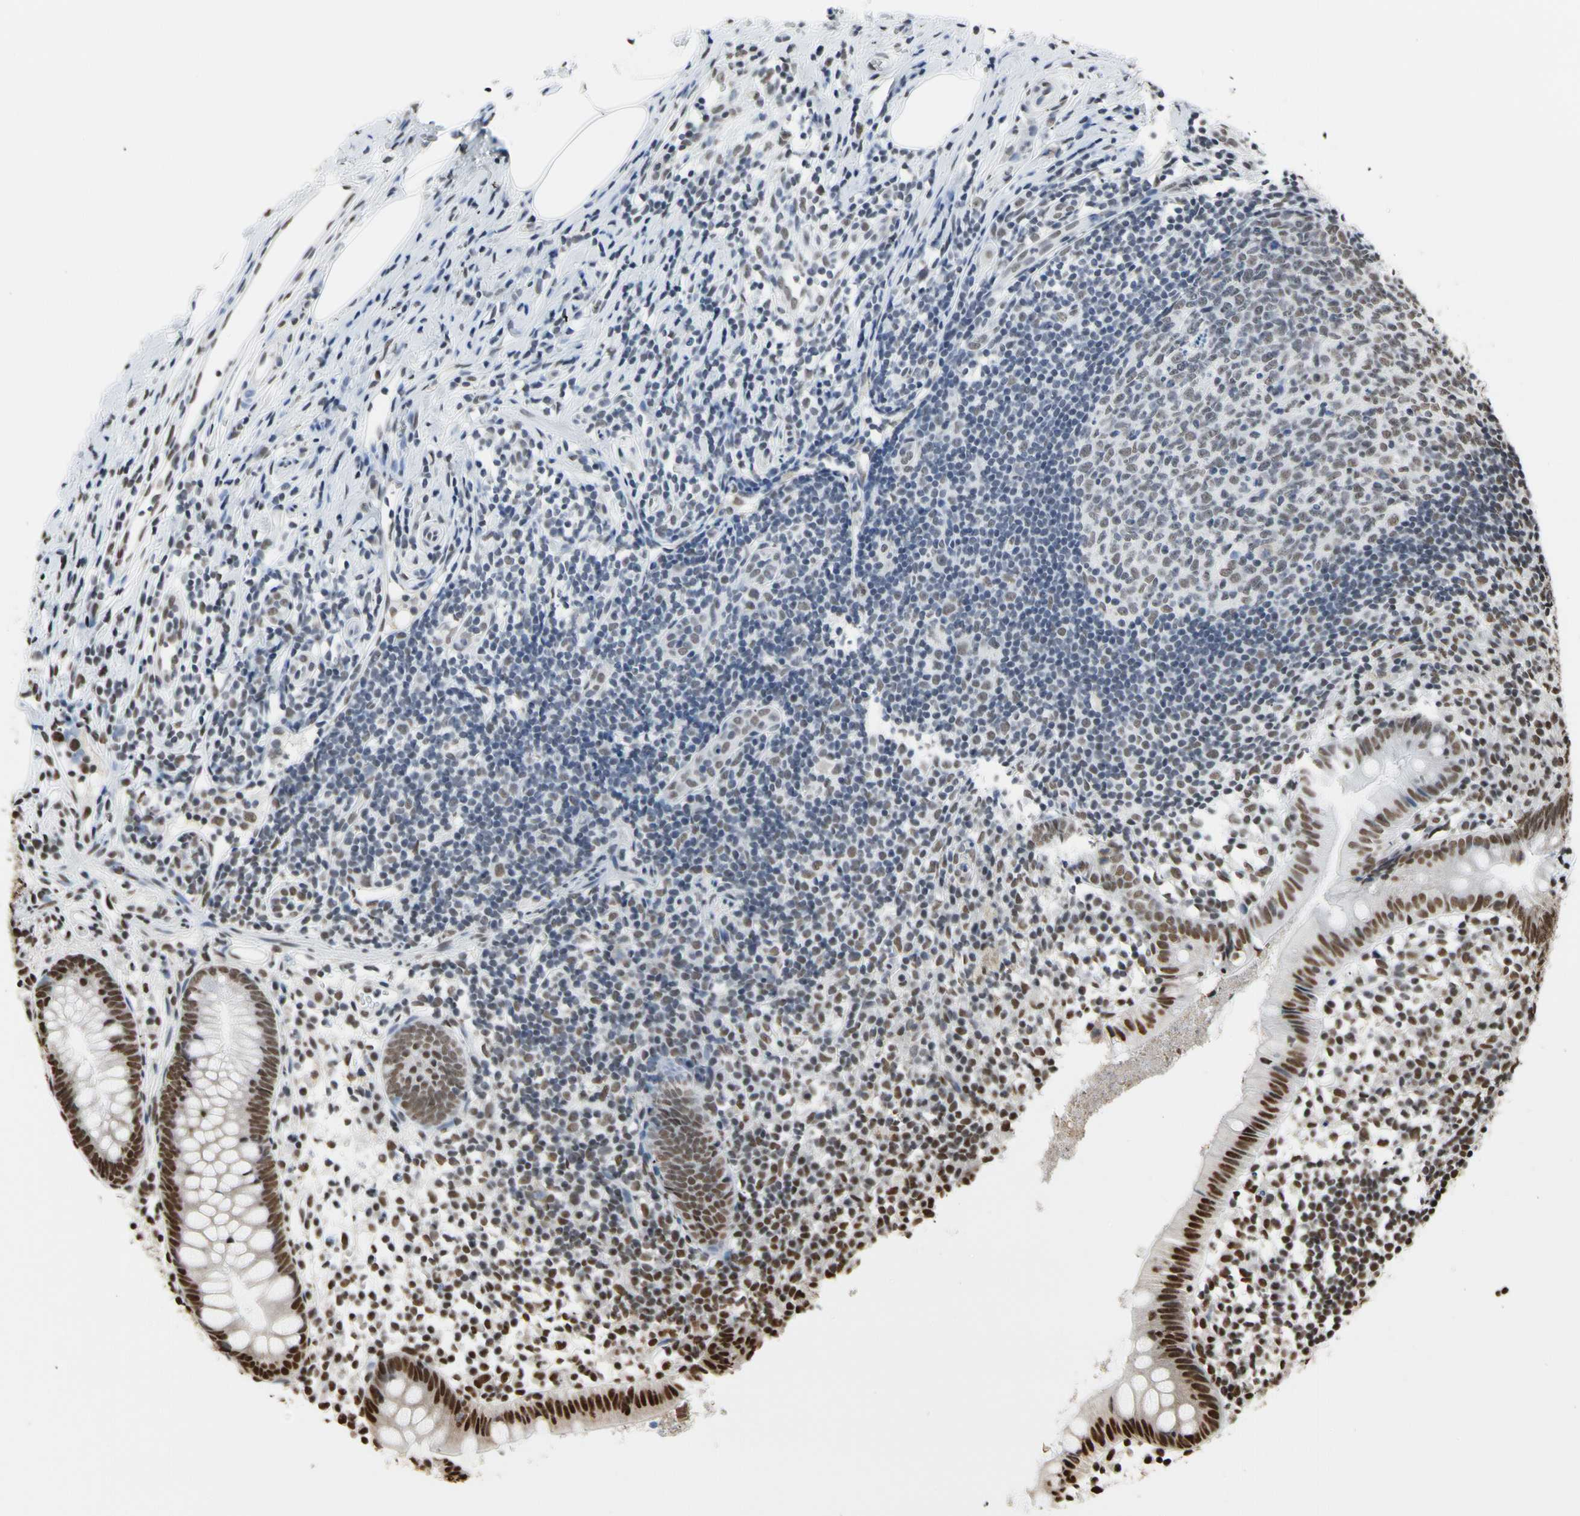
{"staining": {"intensity": "moderate", "quantity": ">75%", "location": "nuclear"}, "tissue": "appendix", "cell_type": "Glandular cells", "image_type": "normal", "snomed": [{"axis": "morphology", "description": "Normal tissue, NOS"}, {"axis": "topography", "description": "Appendix"}], "caption": "Immunohistochemistry (DAB (3,3'-diaminobenzidine)) staining of normal appendix exhibits moderate nuclear protein staining in approximately >75% of glandular cells.", "gene": "HNRNPK", "patient": {"sex": "female", "age": 20}}